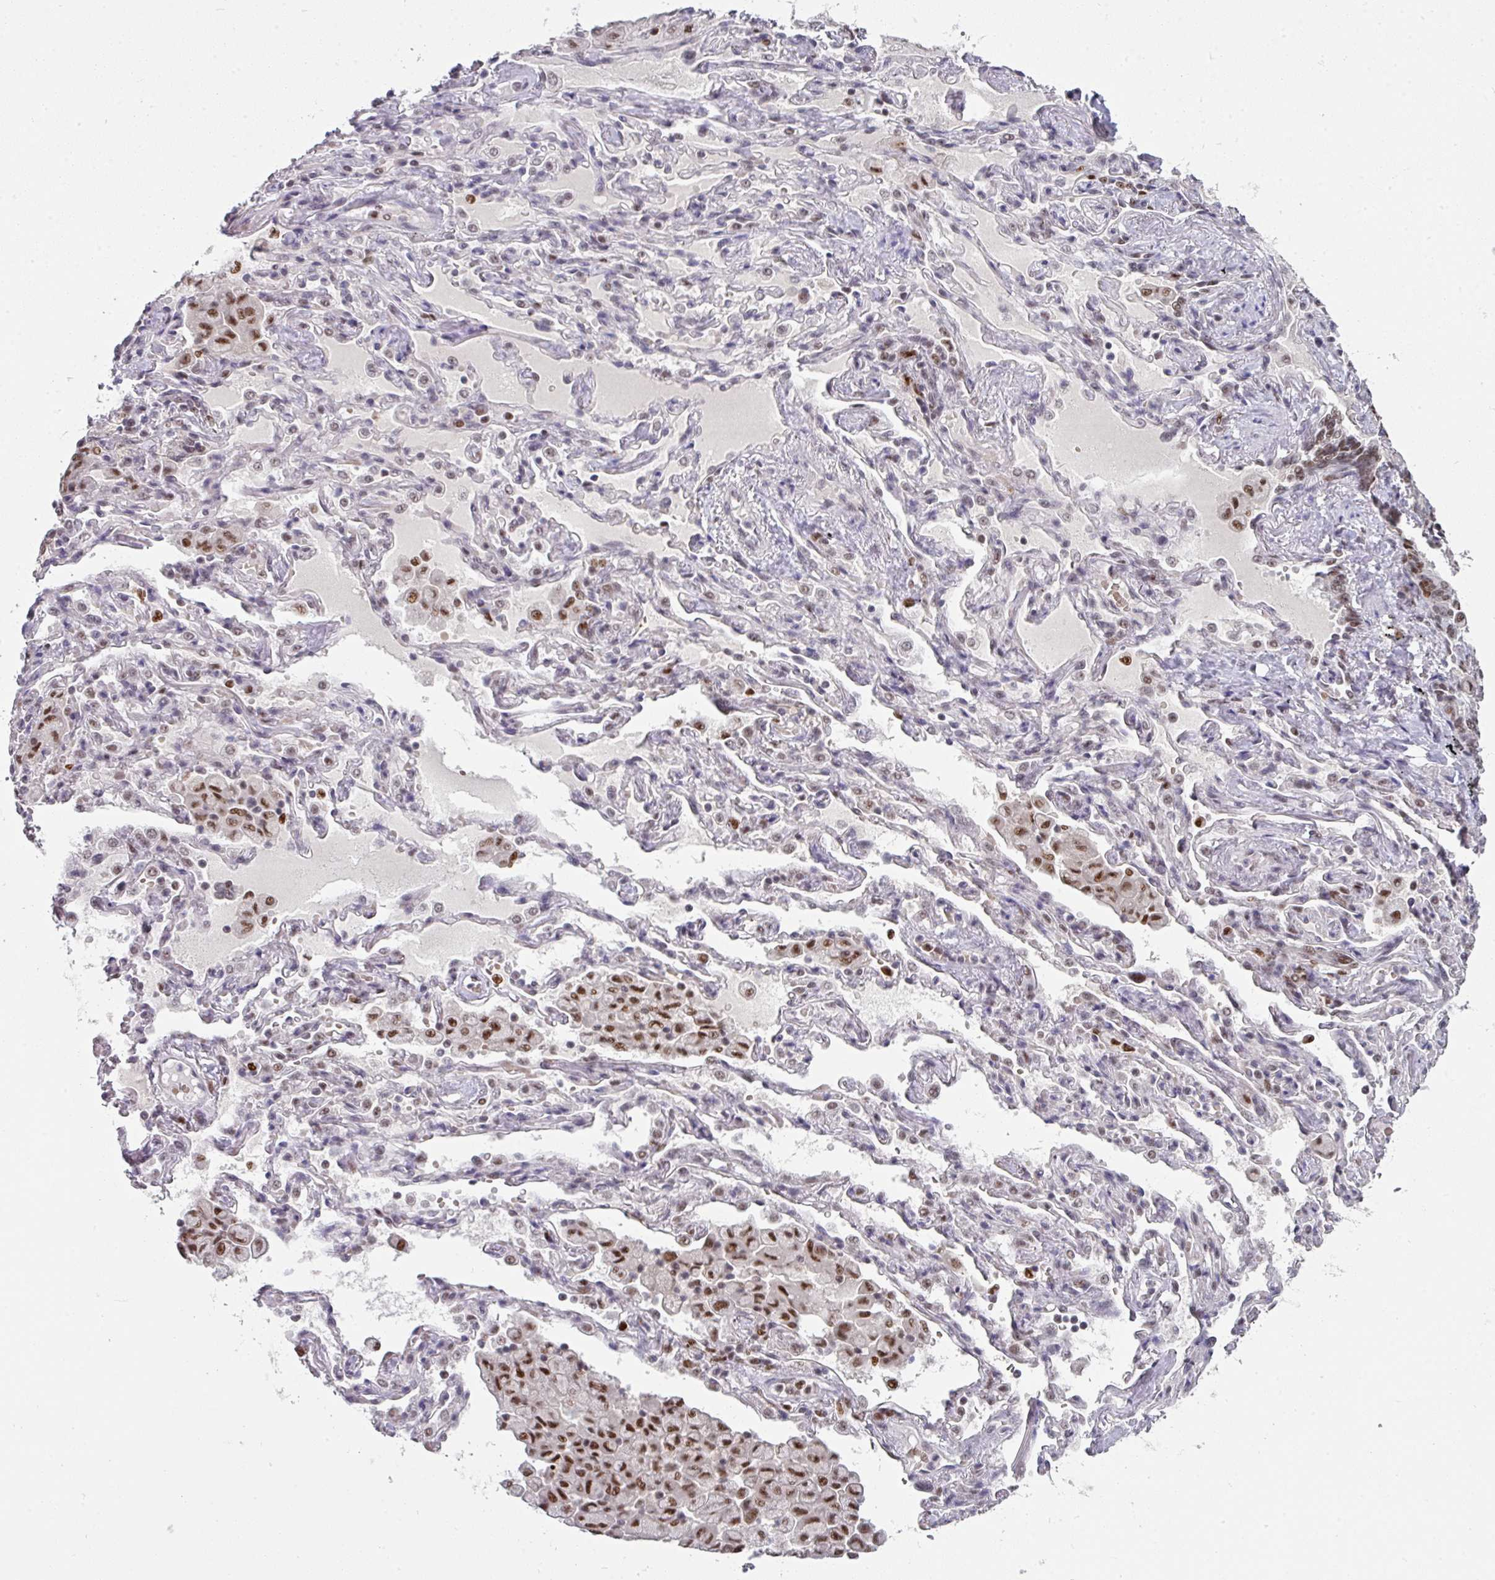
{"staining": {"intensity": "strong", "quantity": ">75%", "location": "nuclear"}, "tissue": "lung cancer", "cell_type": "Tumor cells", "image_type": "cancer", "snomed": [{"axis": "morphology", "description": "Squamous cell carcinoma, NOS"}, {"axis": "topography", "description": "Lung"}], "caption": "High-magnification brightfield microscopy of squamous cell carcinoma (lung) stained with DAB (brown) and counterstained with hematoxylin (blue). tumor cells exhibit strong nuclear staining is present in approximately>75% of cells. The protein of interest is shown in brown color, while the nuclei are stained blue.", "gene": "RAD50", "patient": {"sex": "female", "age": 70}}